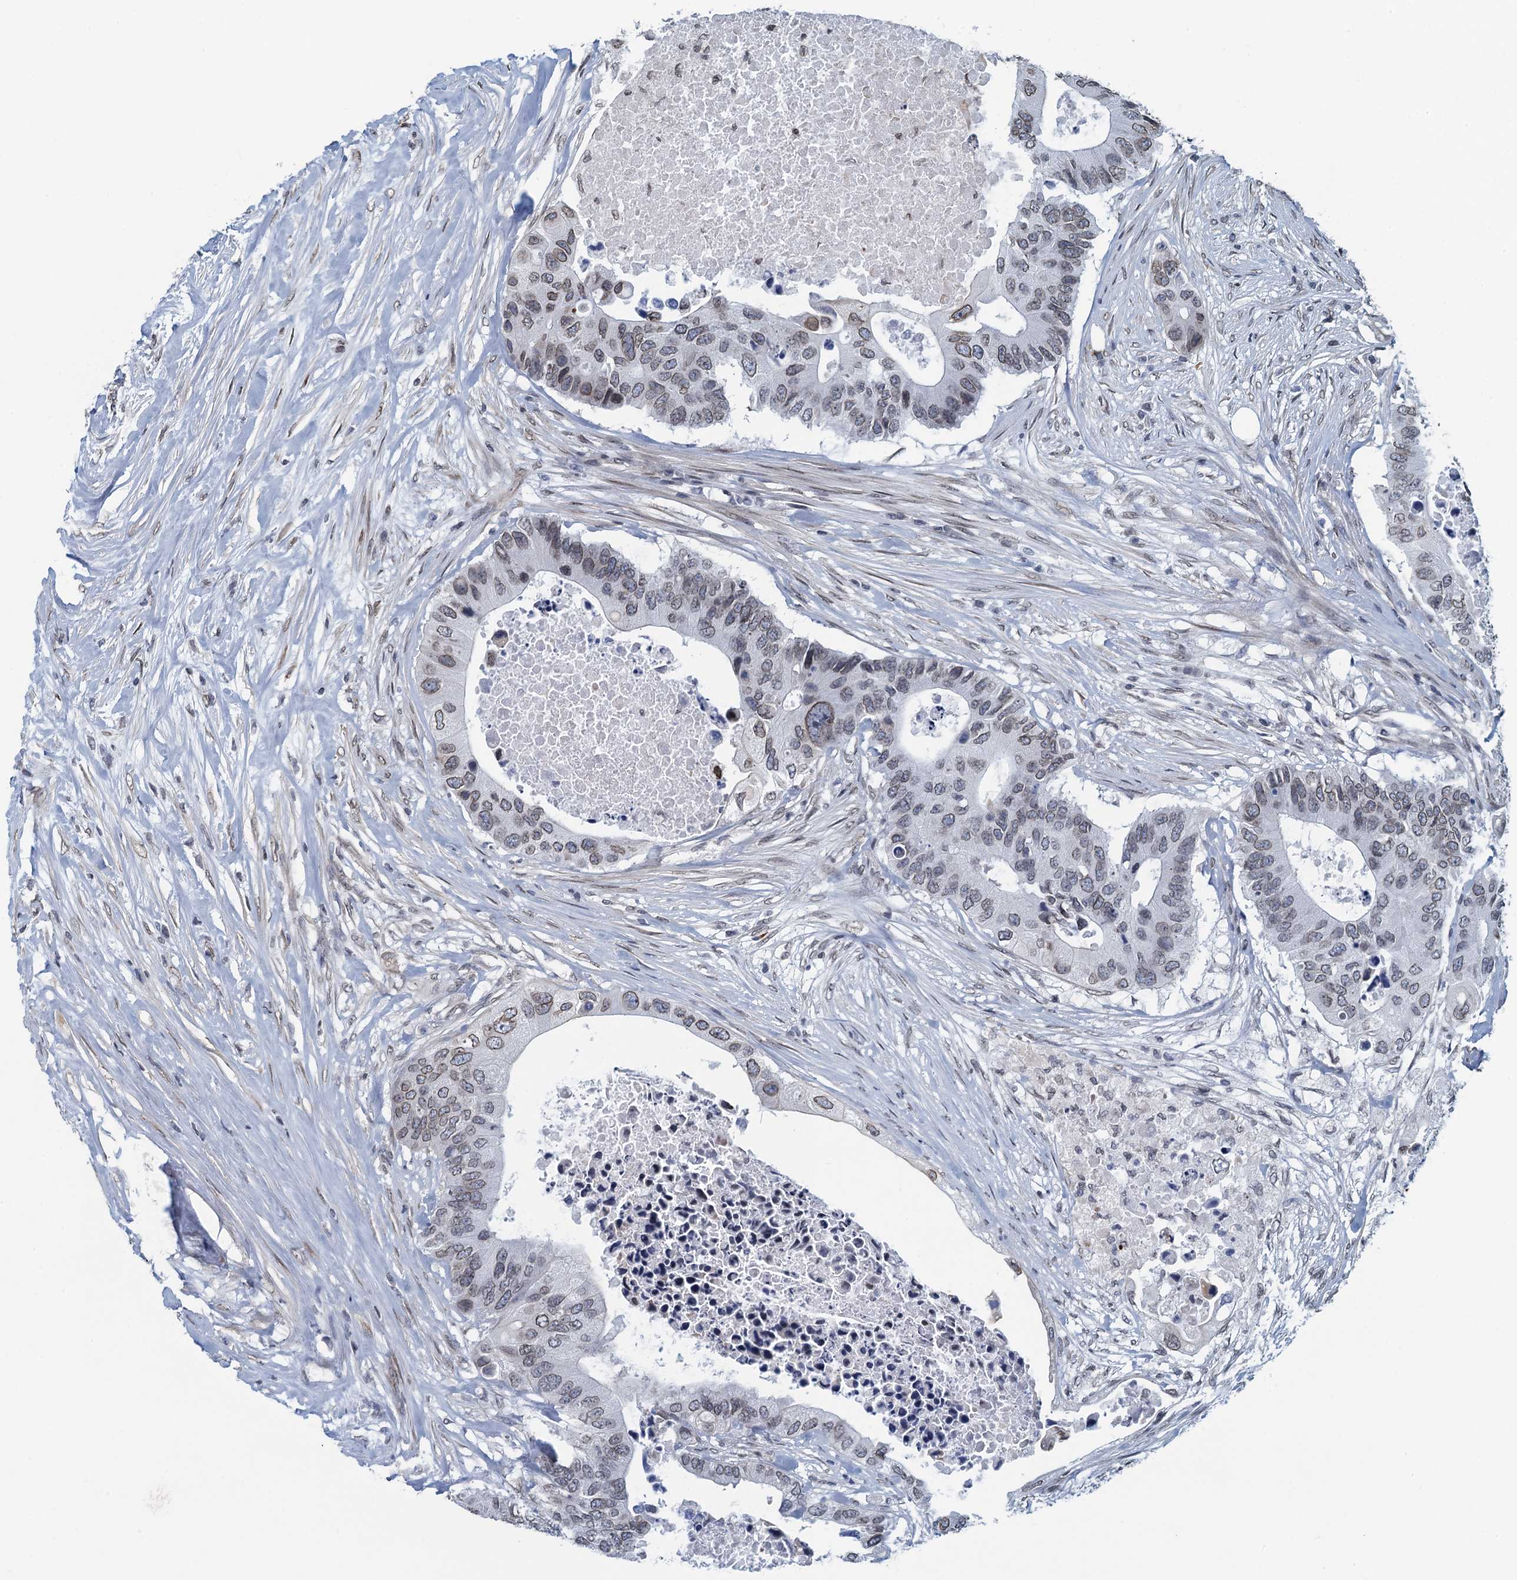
{"staining": {"intensity": "weak", "quantity": "25%-75%", "location": "cytoplasmic/membranous,nuclear"}, "tissue": "colorectal cancer", "cell_type": "Tumor cells", "image_type": "cancer", "snomed": [{"axis": "morphology", "description": "Adenocarcinoma, NOS"}, {"axis": "topography", "description": "Colon"}], "caption": "Adenocarcinoma (colorectal) stained for a protein (brown) reveals weak cytoplasmic/membranous and nuclear positive staining in approximately 25%-75% of tumor cells.", "gene": "CCDC34", "patient": {"sex": "male", "age": 71}}